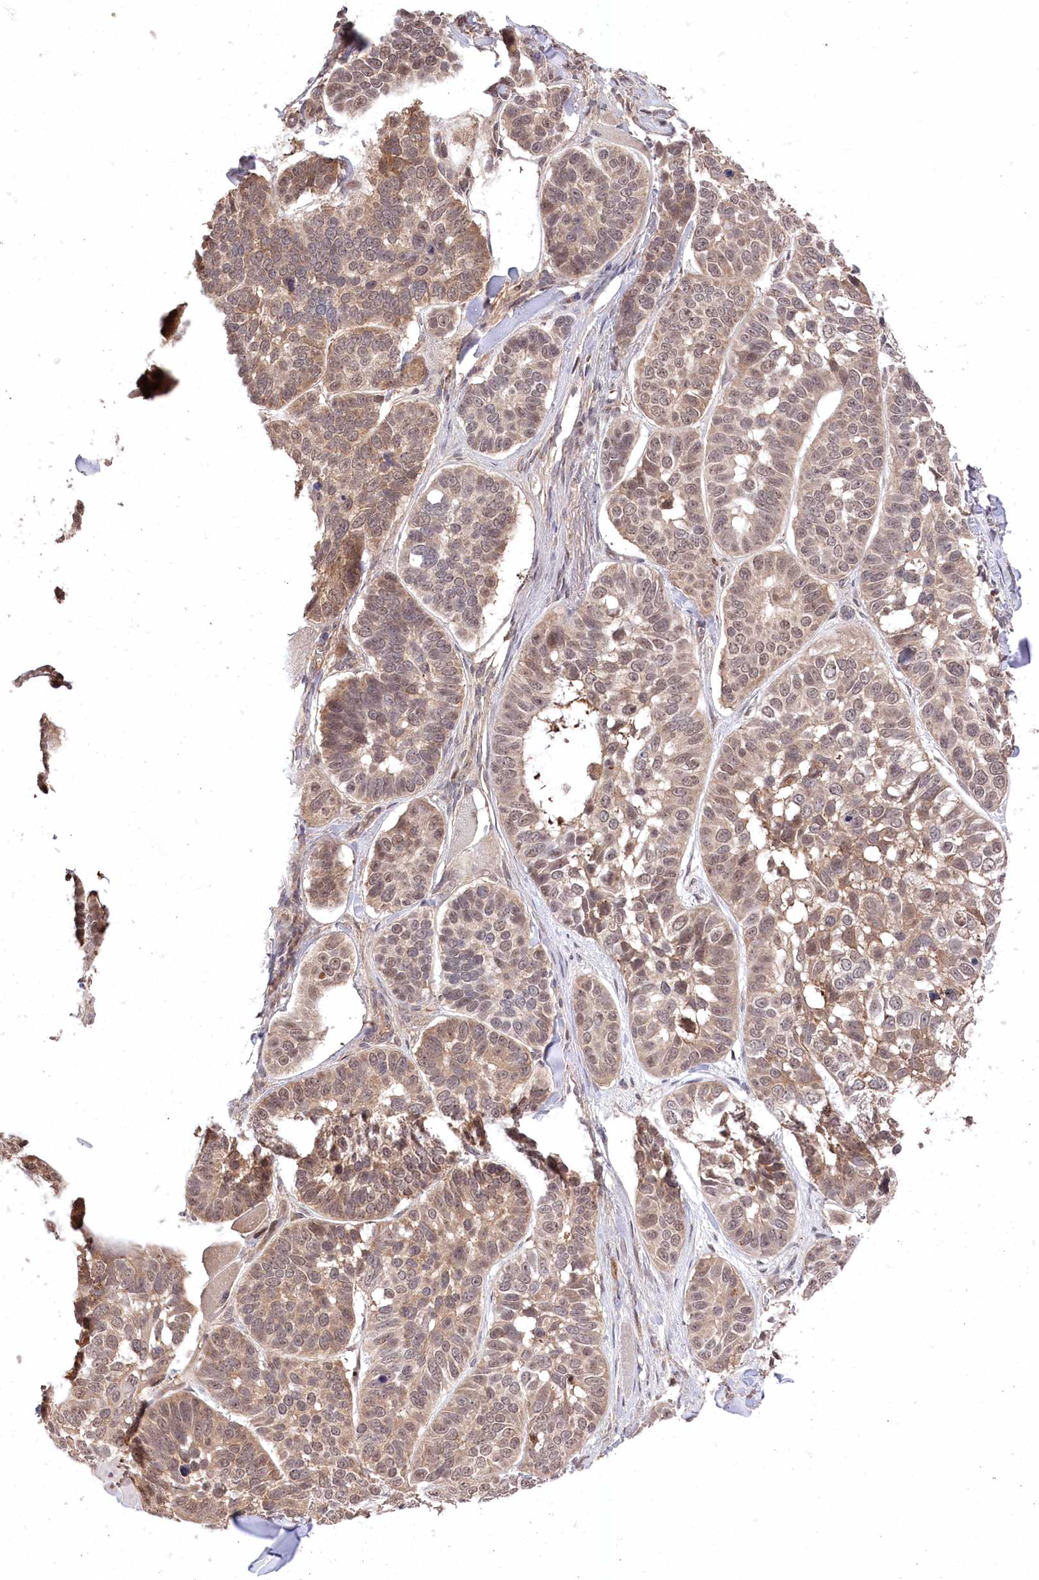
{"staining": {"intensity": "moderate", "quantity": "25%-75%", "location": "cytoplasmic/membranous,nuclear"}, "tissue": "skin cancer", "cell_type": "Tumor cells", "image_type": "cancer", "snomed": [{"axis": "morphology", "description": "Basal cell carcinoma"}, {"axis": "topography", "description": "Skin"}], "caption": "IHC of skin cancer (basal cell carcinoma) exhibits medium levels of moderate cytoplasmic/membranous and nuclear positivity in approximately 25%-75% of tumor cells.", "gene": "CCSER2", "patient": {"sex": "male", "age": 62}}